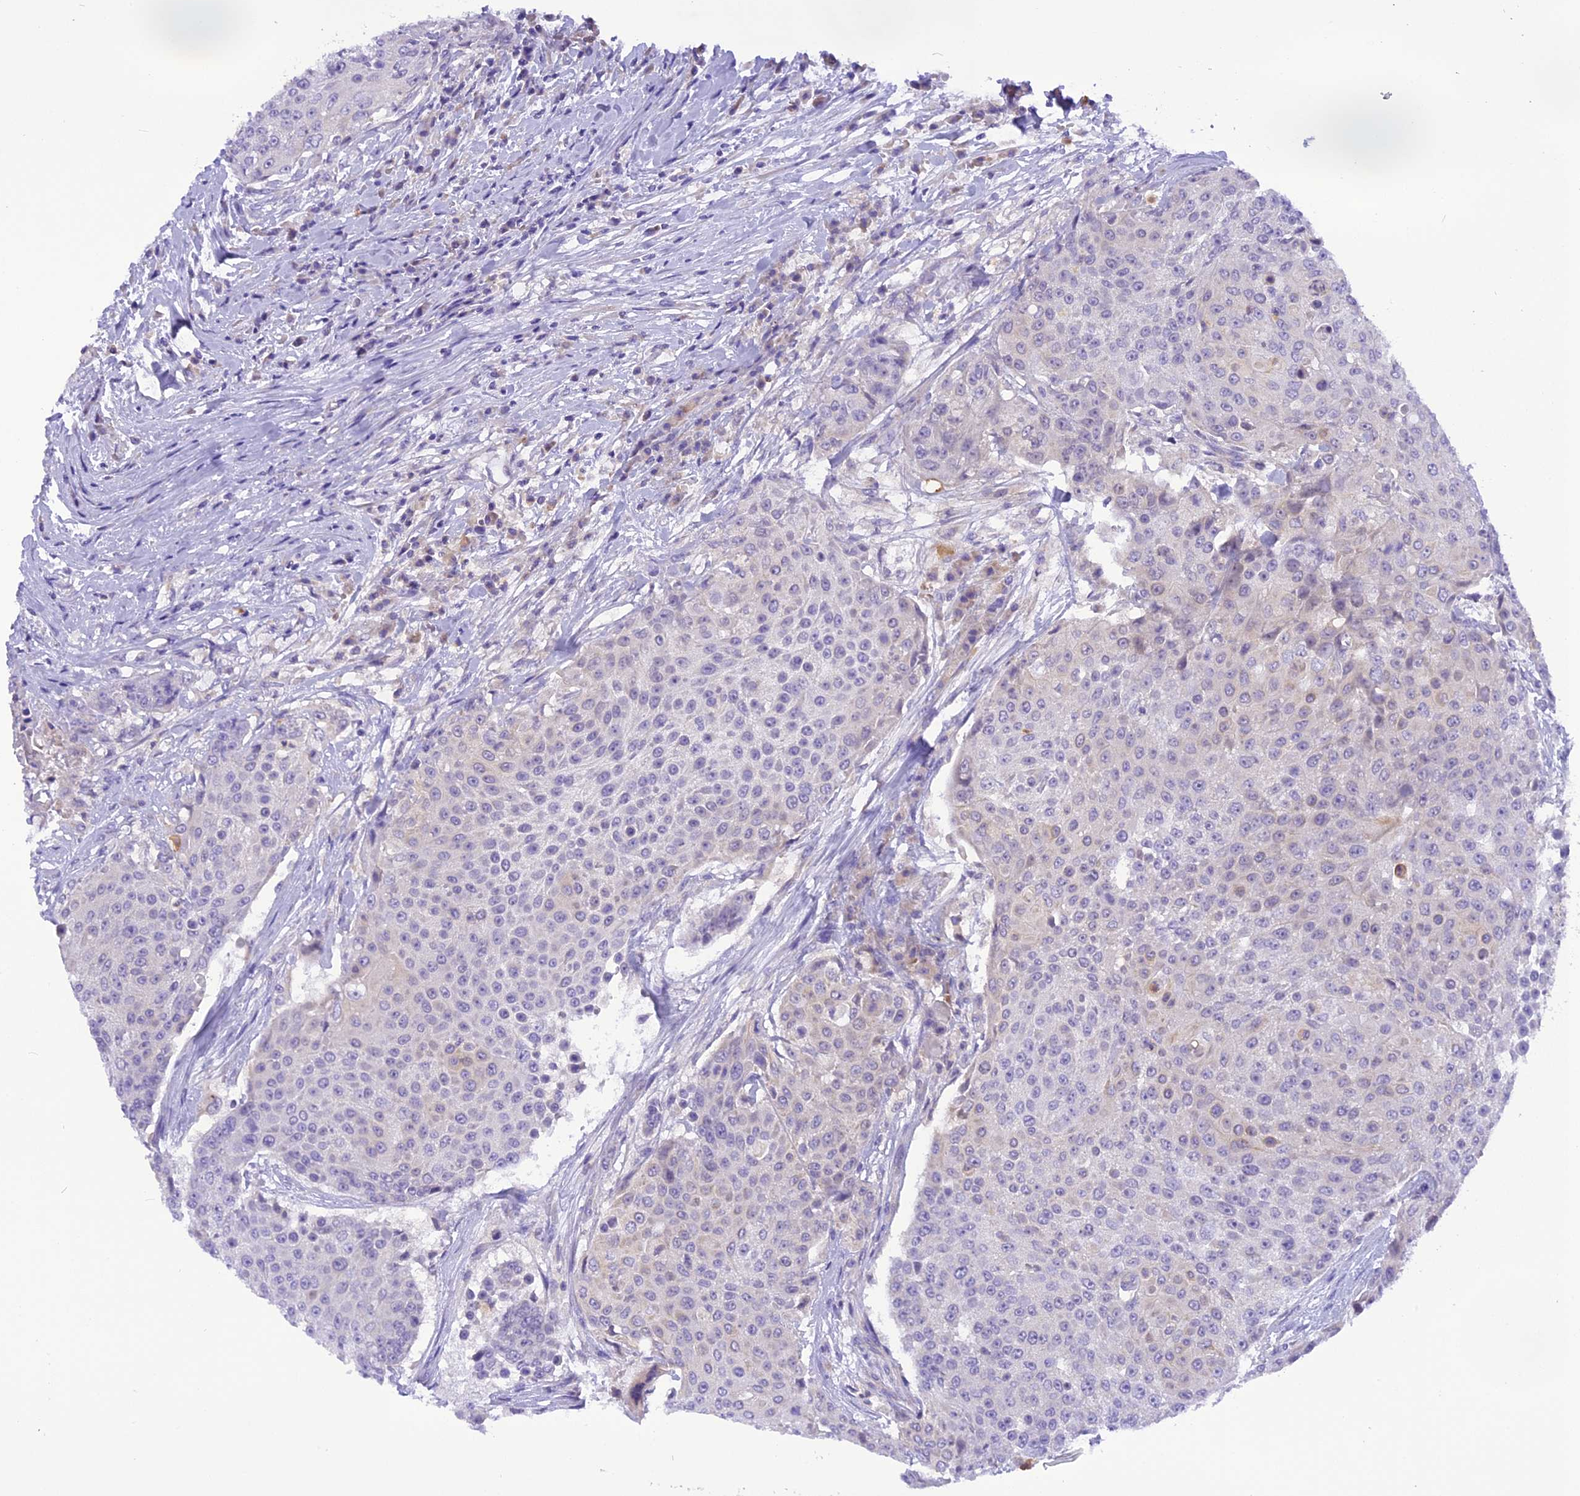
{"staining": {"intensity": "negative", "quantity": "none", "location": "none"}, "tissue": "urothelial cancer", "cell_type": "Tumor cells", "image_type": "cancer", "snomed": [{"axis": "morphology", "description": "Urothelial carcinoma, High grade"}, {"axis": "topography", "description": "Urinary bladder"}], "caption": "This is an IHC micrograph of human urothelial cancer. There is no positivity in tumor cells.", "gene": "TRIM3", "patient": {"sex": "female", "age": 63}}